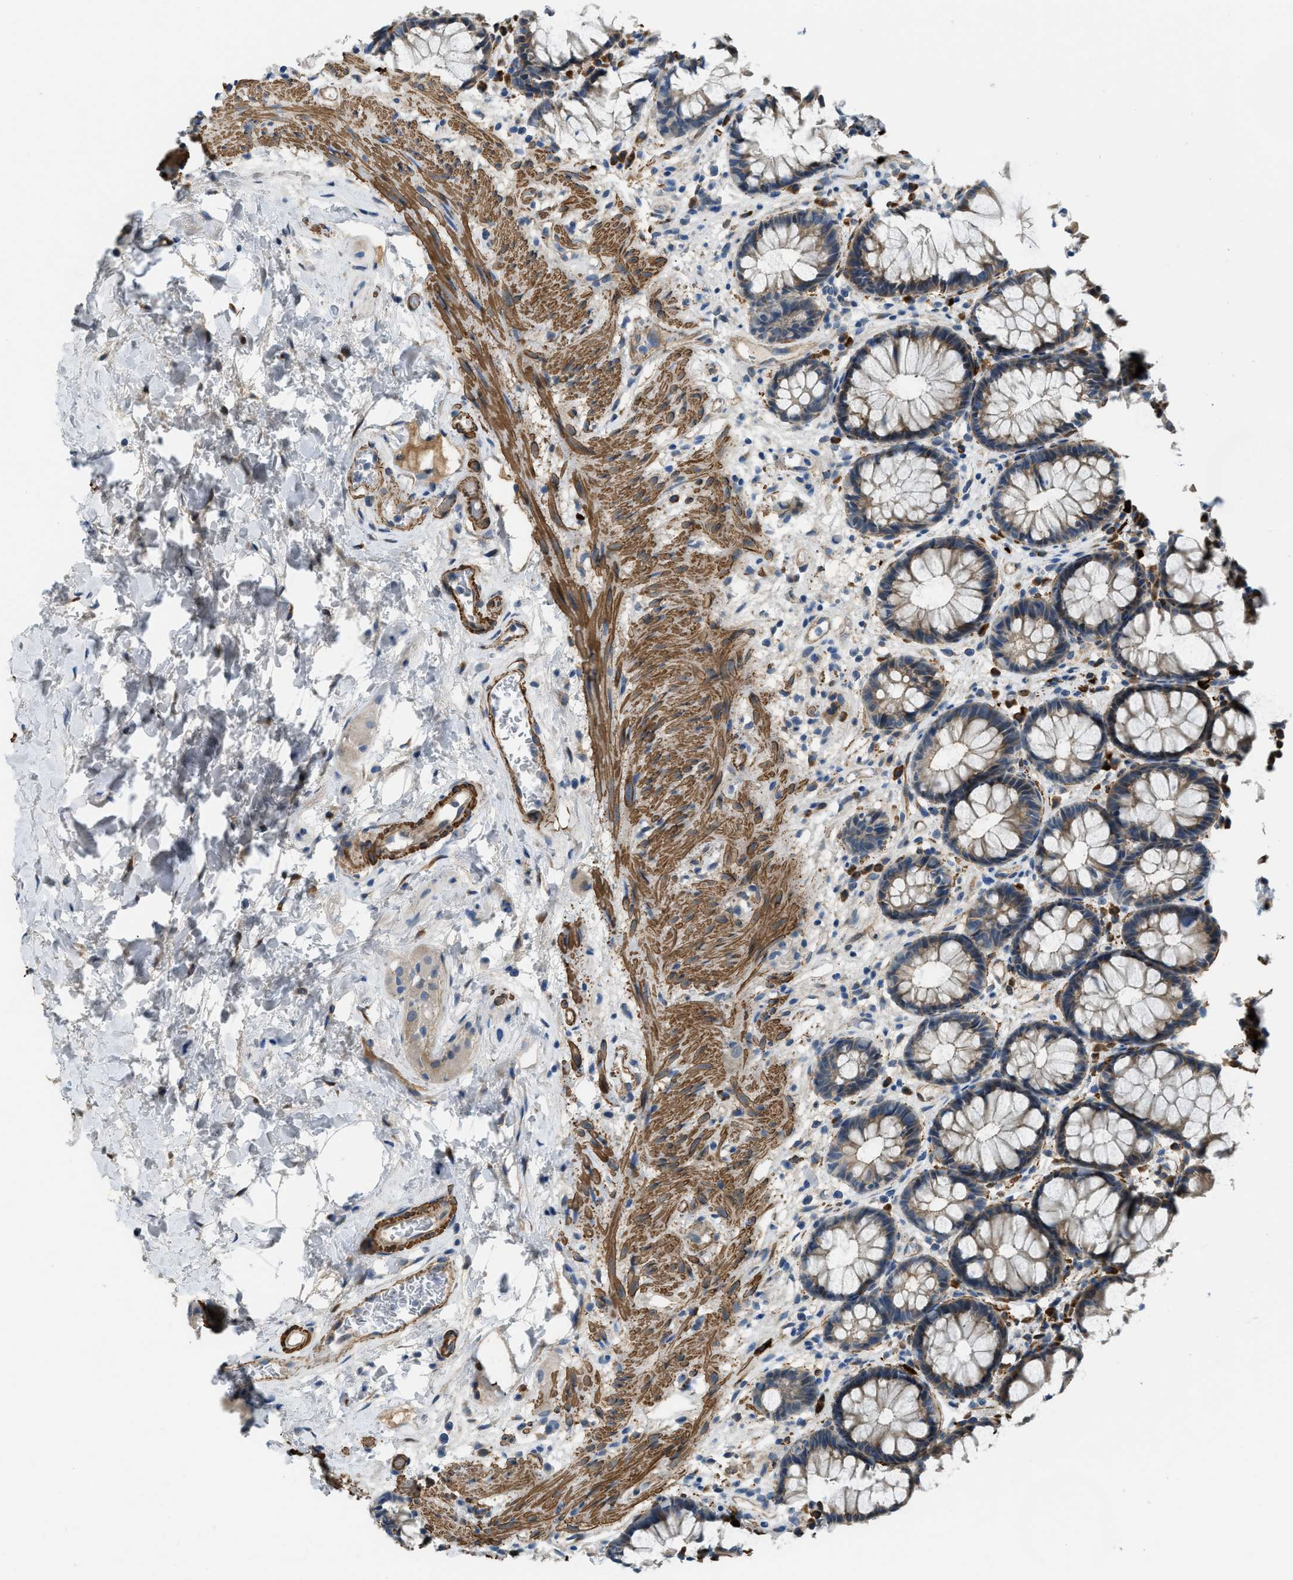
{"staining": {"intensity": "moderate", "quantity": ">75%", "location": "cytoplasmic/membranous"}, "tissue": "rectum", "cell_type": "Glandular cells", "image_type": "normal", "snomed": [{"axis": "morphology", "description": "Normal tissue, NOS"}, {"axis": "topography", "description": "Rectum"}], "caption": "Benign rectum was stained to show a protein in brown. There is medium levels of moderate cytoplasmic/membranous positivity in about >75% of glandular cells. Immunohistochemistry (ihc) stains the protein of interest in brown and the nuclei are stained blue.", "gene": "BMPR1A", "patient": {"sex": "male", "age": 64}}